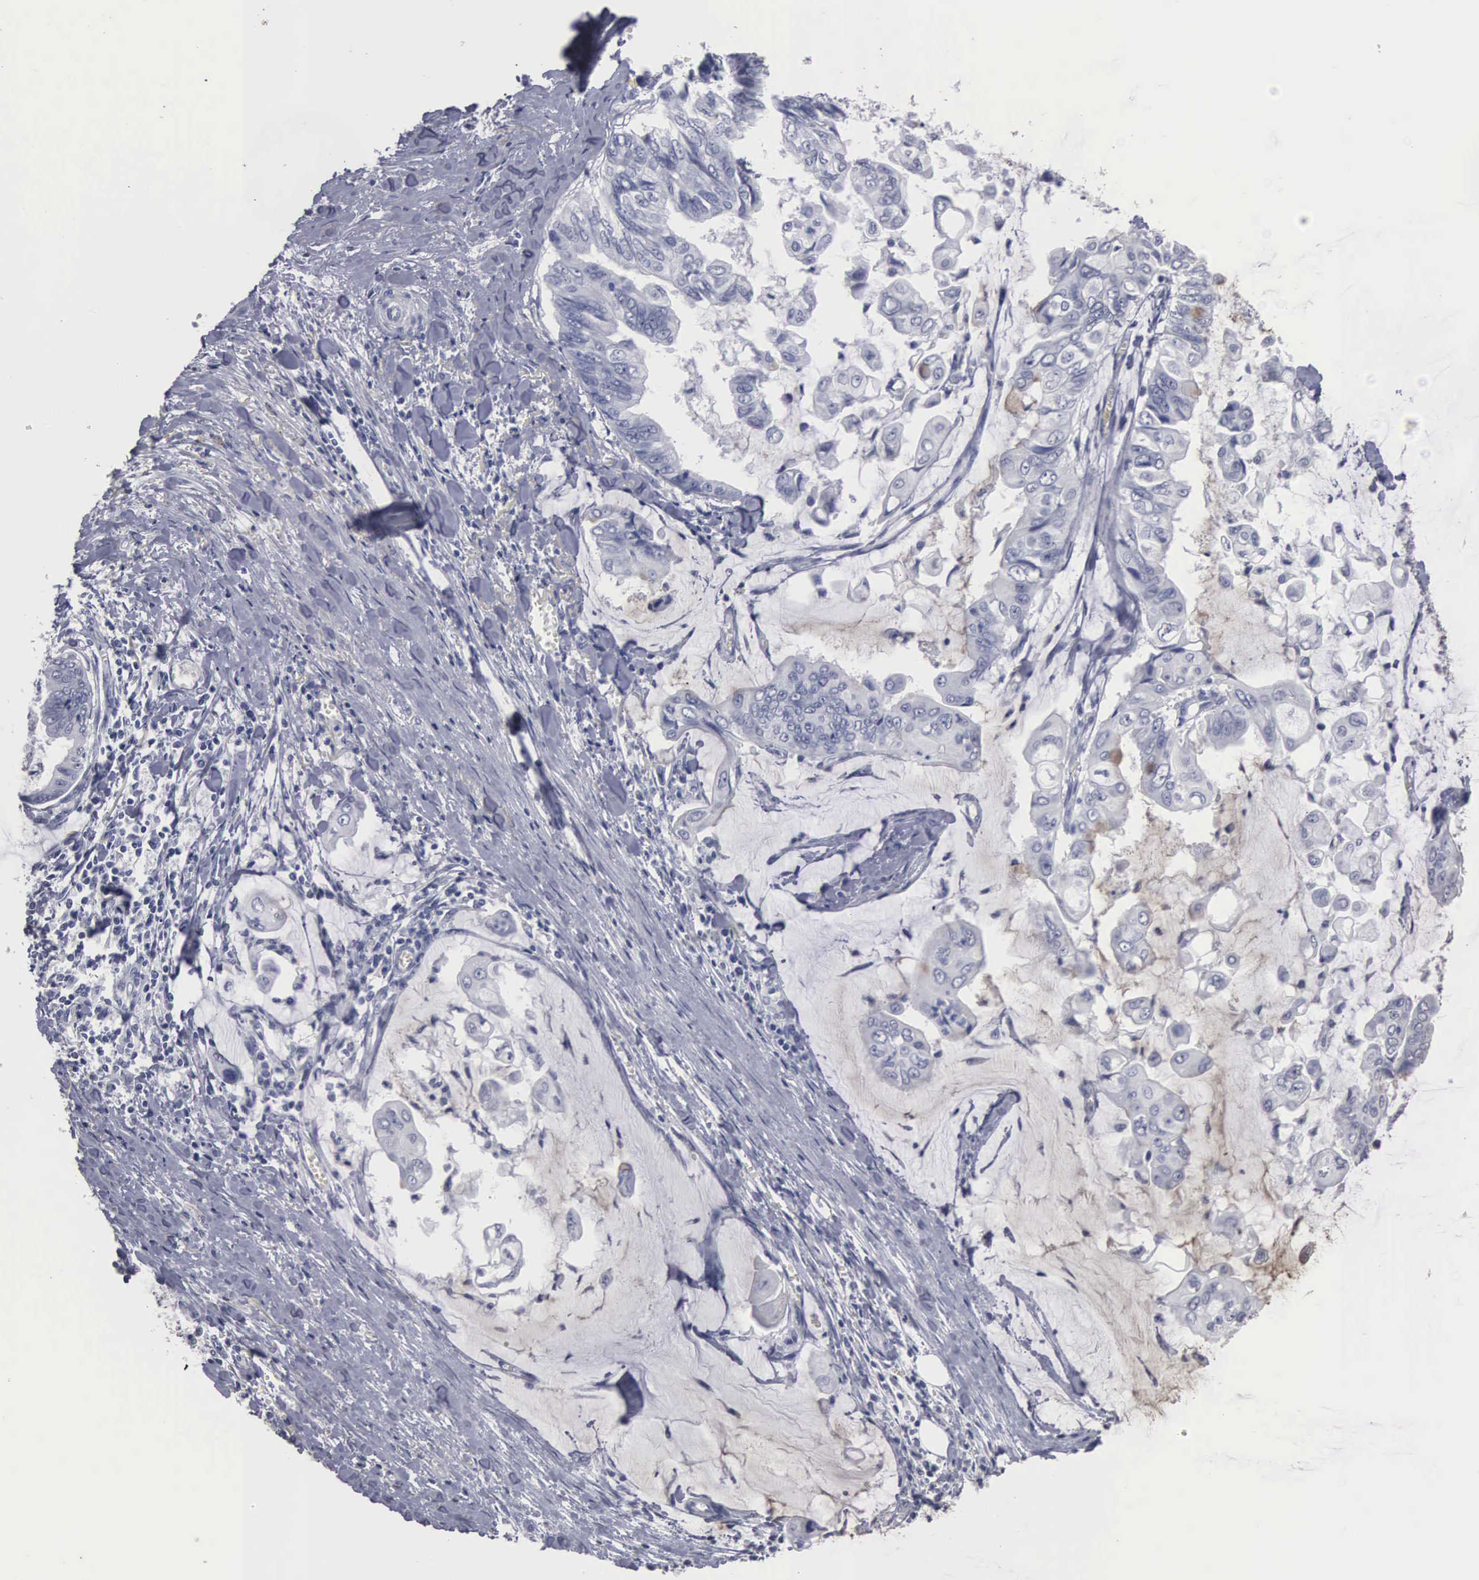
{"staining": {"intensity": "negative", "quantity": "none", "location": "none"}, "tissue": "stomach cancer", "cell_type": "Tumor cells", "image_type": "cancer", "snomed": [{"axis": "morphology", "description": "Adenocarcinoma, NOS"}, {"axis": "topography", "description": "Stomach, upper"}], "caption": "There is no significant positivity in tumor cells of stomach cancer (adenocarcinoma).", "gene": "UPB1", "patient": {"sex": "male", "age": 80}}